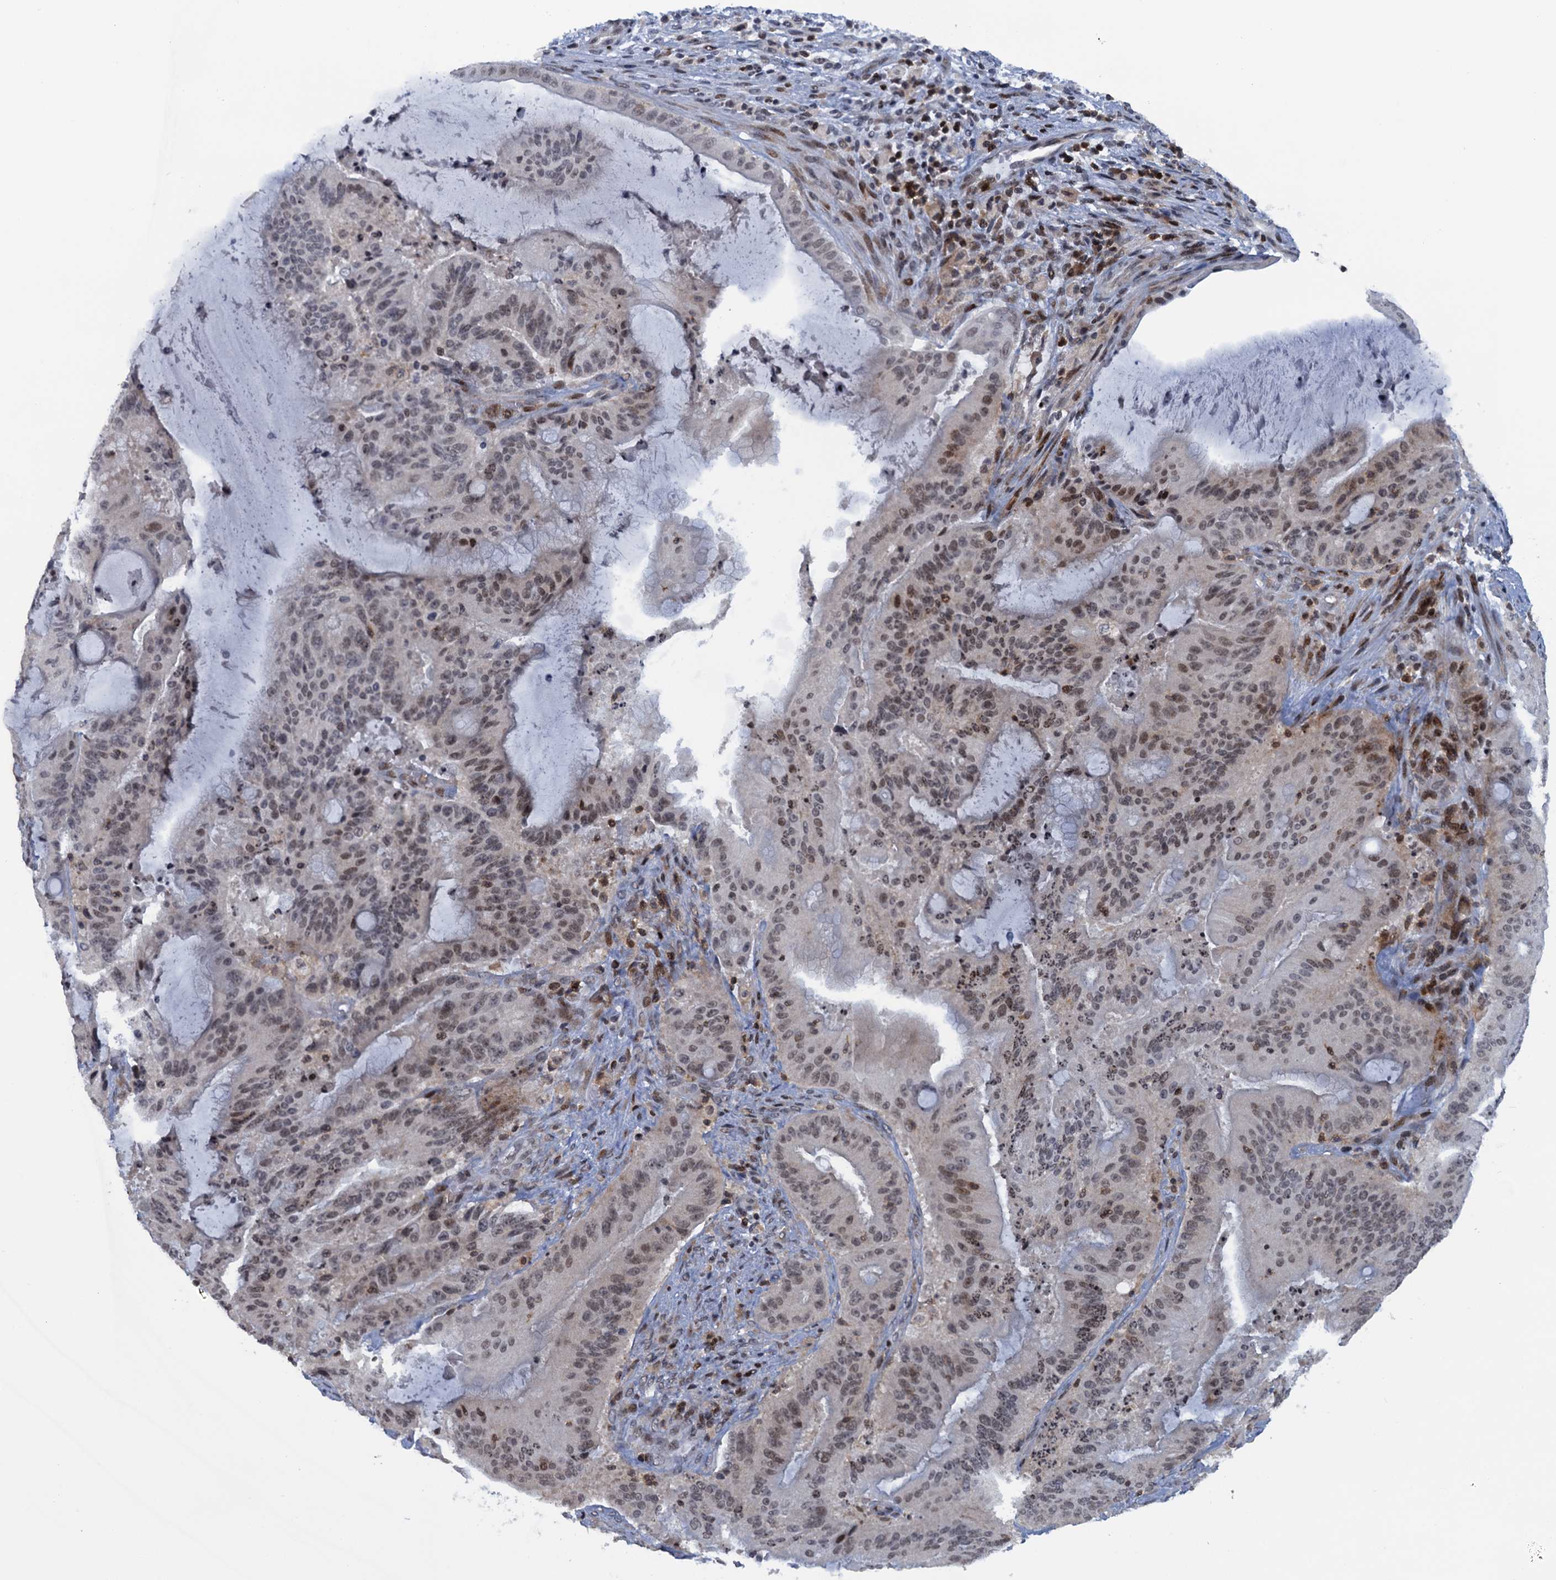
{"staining": {"intensity": "weak", "quantity": "<25%", "location": "nuclear"}, "tissue": "liver cancer", "cell_type": "Tumor cells", "image_type": "cancer", "snomed": [{"axis": "morphology", "description": "Normal tissue, NOS"}, {"axis": "morphology", "description": "Cholangiocarcinoma"}, {"axis": "topography", "description": "Liver"}, {"axis": "topography", "description": "Peripheral nerve tissue"}], "caption": "Histopathology image shows no significant protein staining in tumor cells of cholangiocarcinoma (liver).", "gene": "FYB1", "patient": {"sex": "female", "age": 73}}